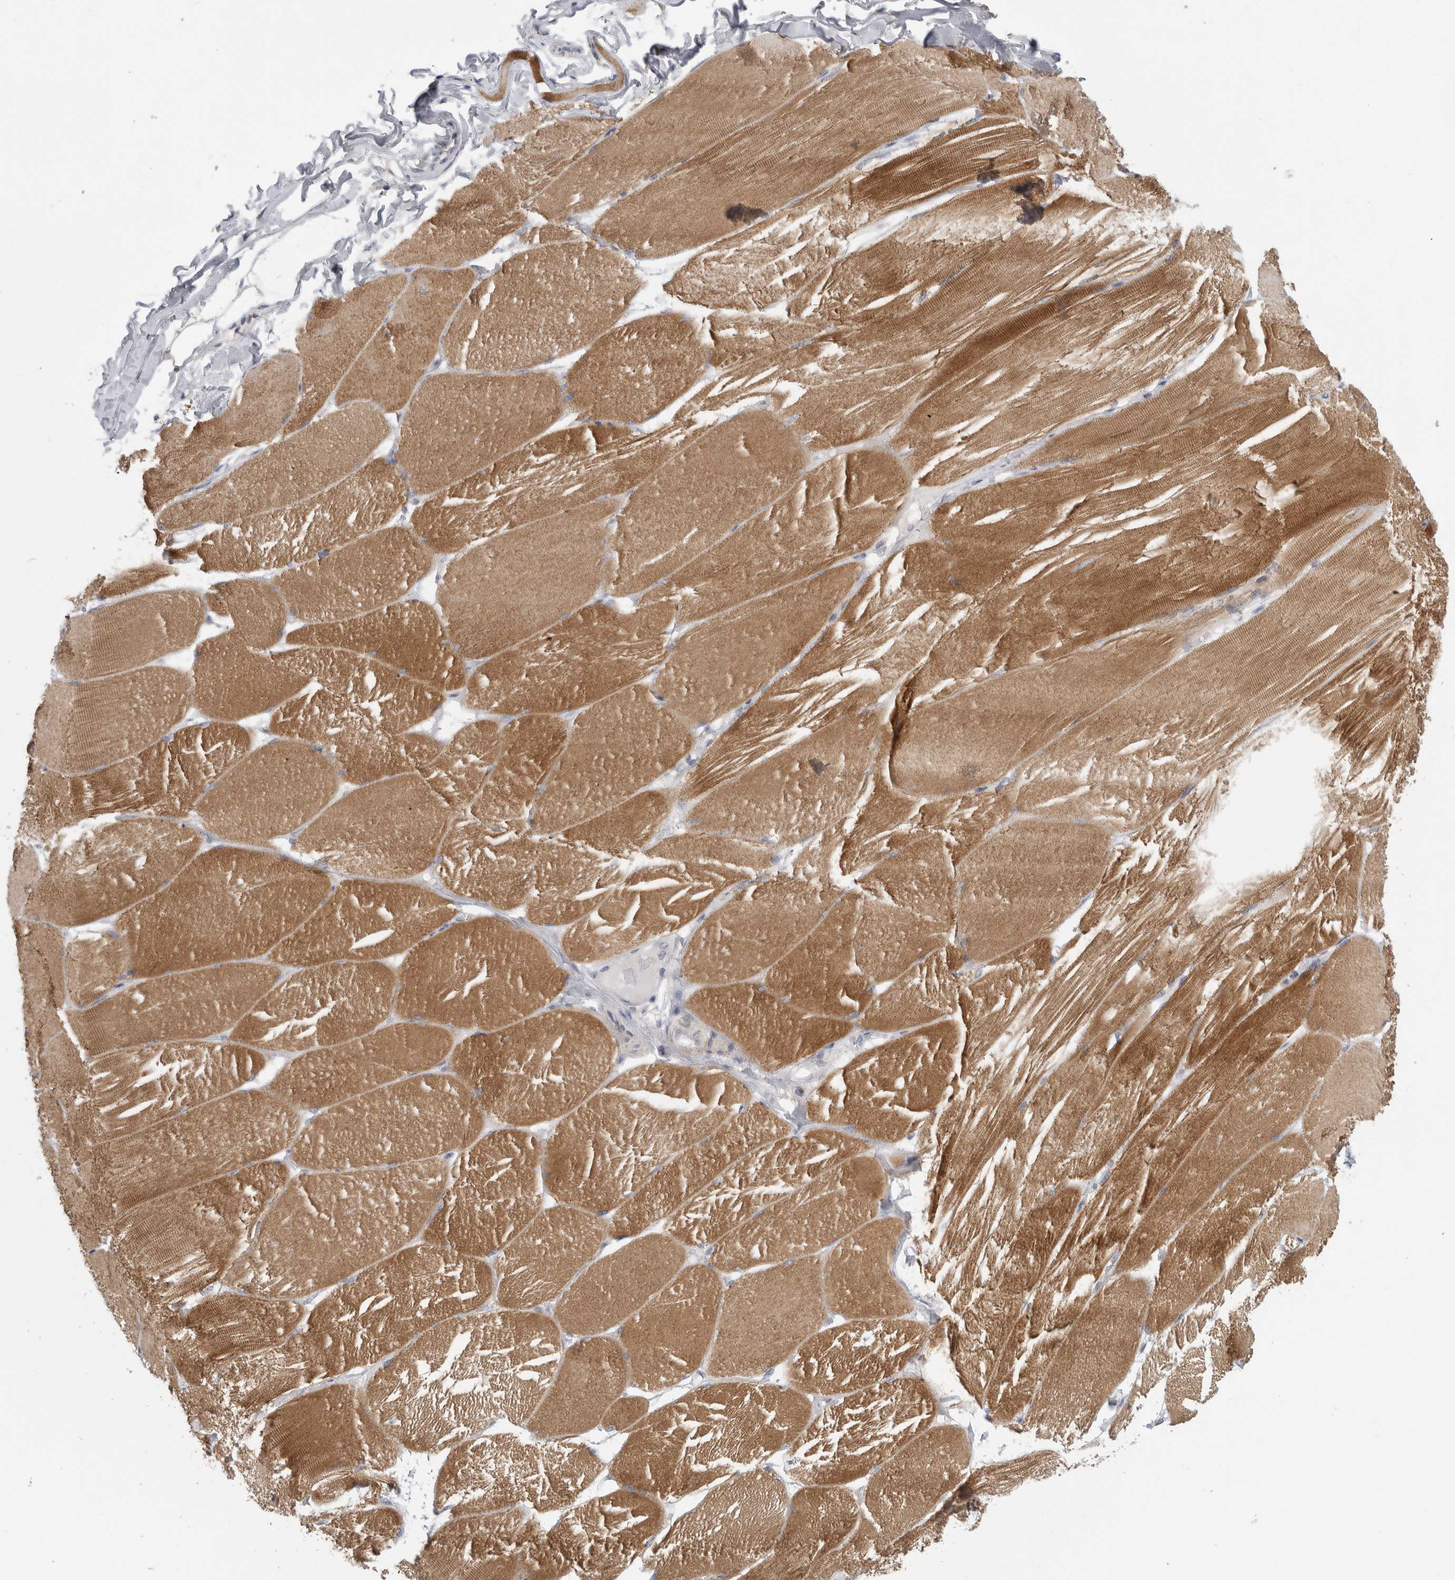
{"staining": {"intensity": "moderate", "quantity": ">75%", "location": "cytoplasmic/membranous"}, "tissue": "skeletal muscle", "cell_type": "Myocytes", "image_type": "normal", "snomed": [{"axis": "morphology", "description": "Normal tissue, NOS"}, {"axis": "topography", "description": "Skin"}, {"axis": "topography", "description": "Skeletal muscle"}], "caption": "Immunohistochemical staining of benign skeletal muscle displays moderate cytoplasmic/membranous protein expression in about >75% of myocytes. The staining was performed using DAB (3,3'-diaminobenzidine) to visualize the protein expression in brown, while the nuclei were stained in blue with hematoxylin (Magnification: 20x).", "gene": "MGAT1", "patient": {"sex": "male", "age": 83}}